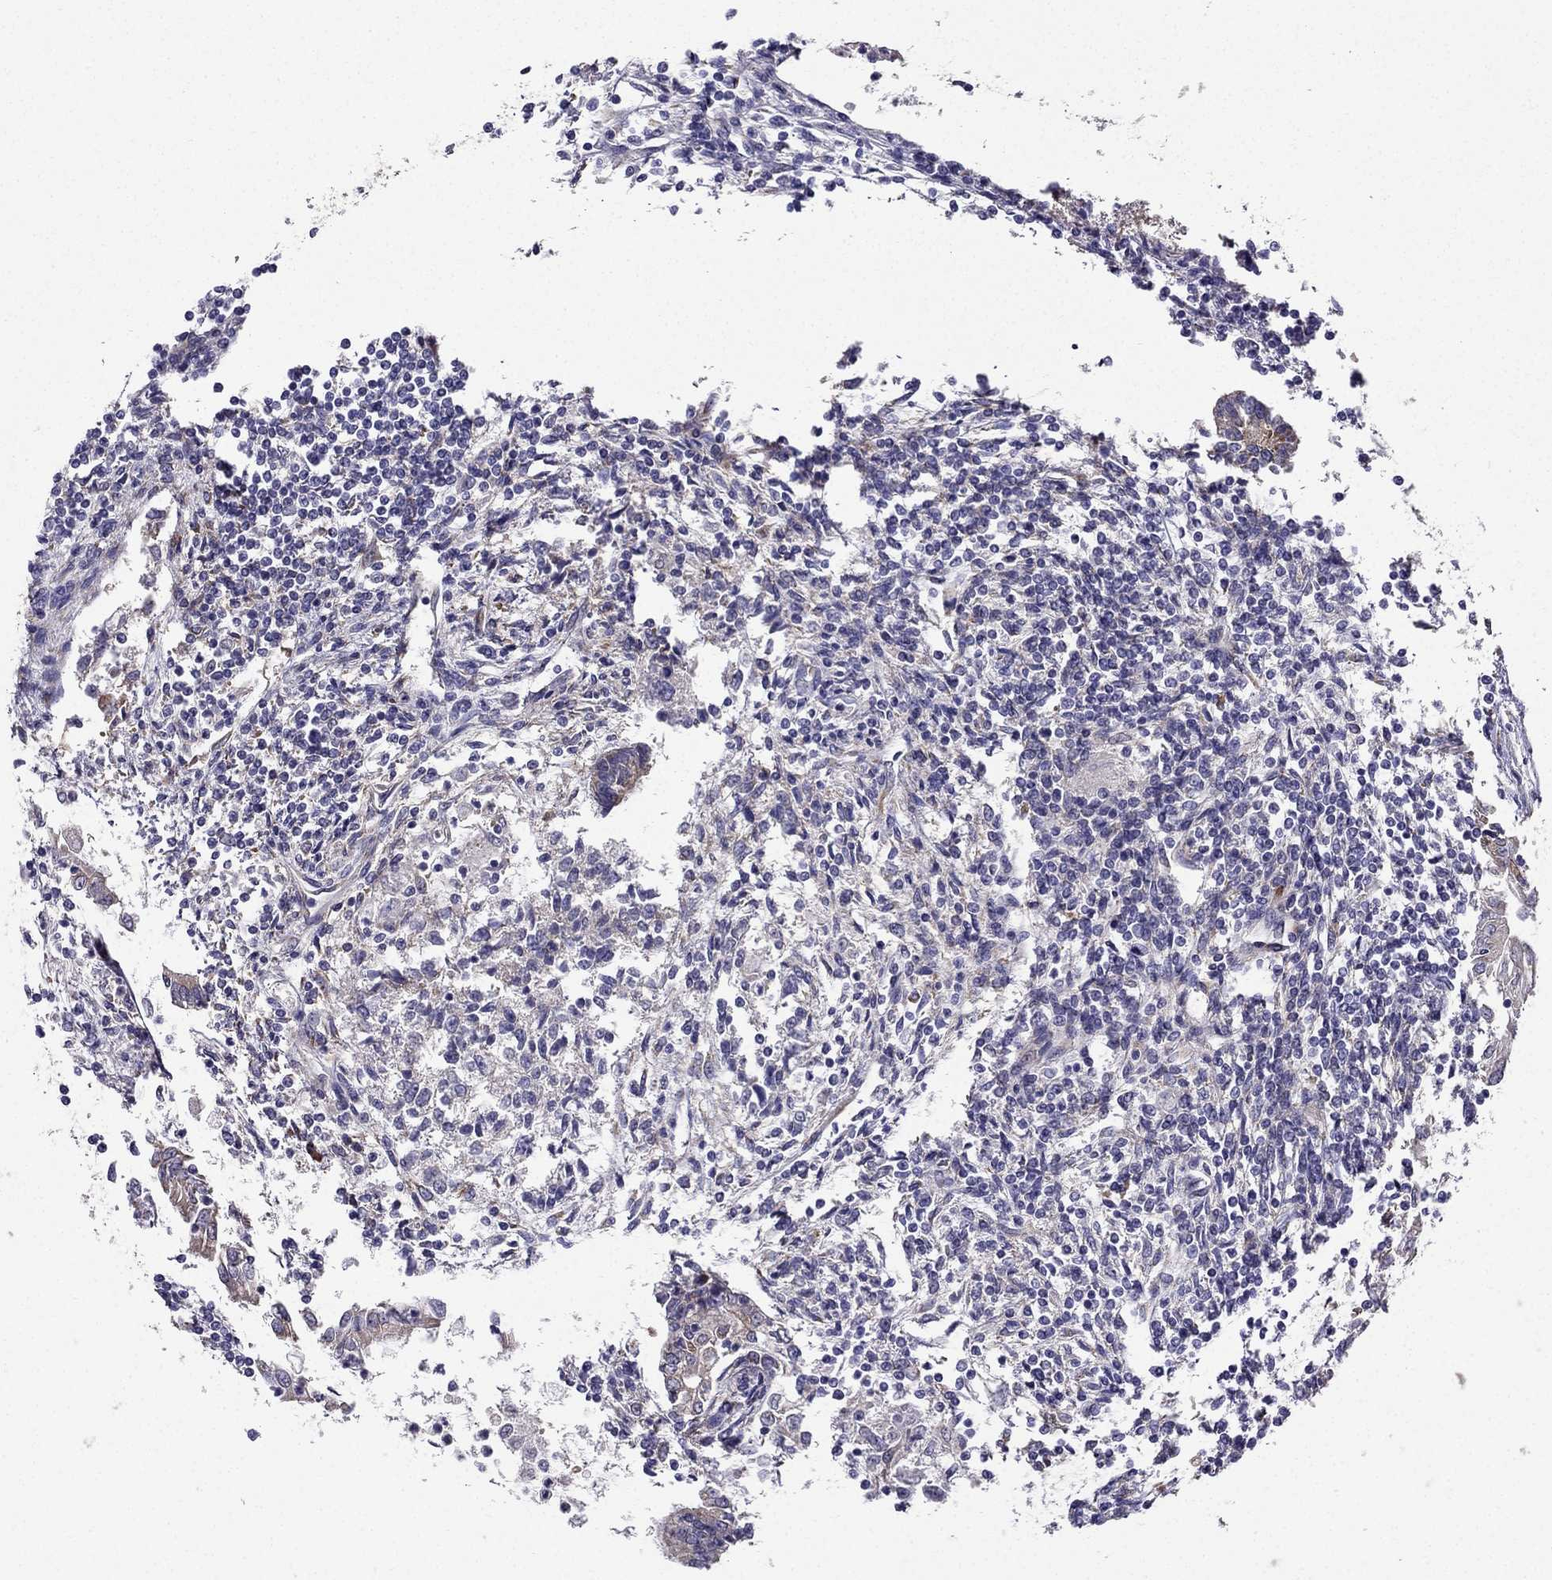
{"staining": {"intensity": "weak", "quantity": "<25%", "location": "cytoplasmic/membranous"}, "tissue": "testis cancer", "cell_type": "Tumor cells", "image_type": "cancer", "snomed": [{"axis": "morphology", "description": "Carcinoma, Embryonal, NOS"}, {"axis": "topography", "description": "Testis"}], "caption": "This is an immunohistochemistry (IHC) micrograph of embryonal carcinoma (testis). There is no positivity in tumor cells.", "gene": "ARHGEF28", "patient": {"sex": "male", "age": 37}}